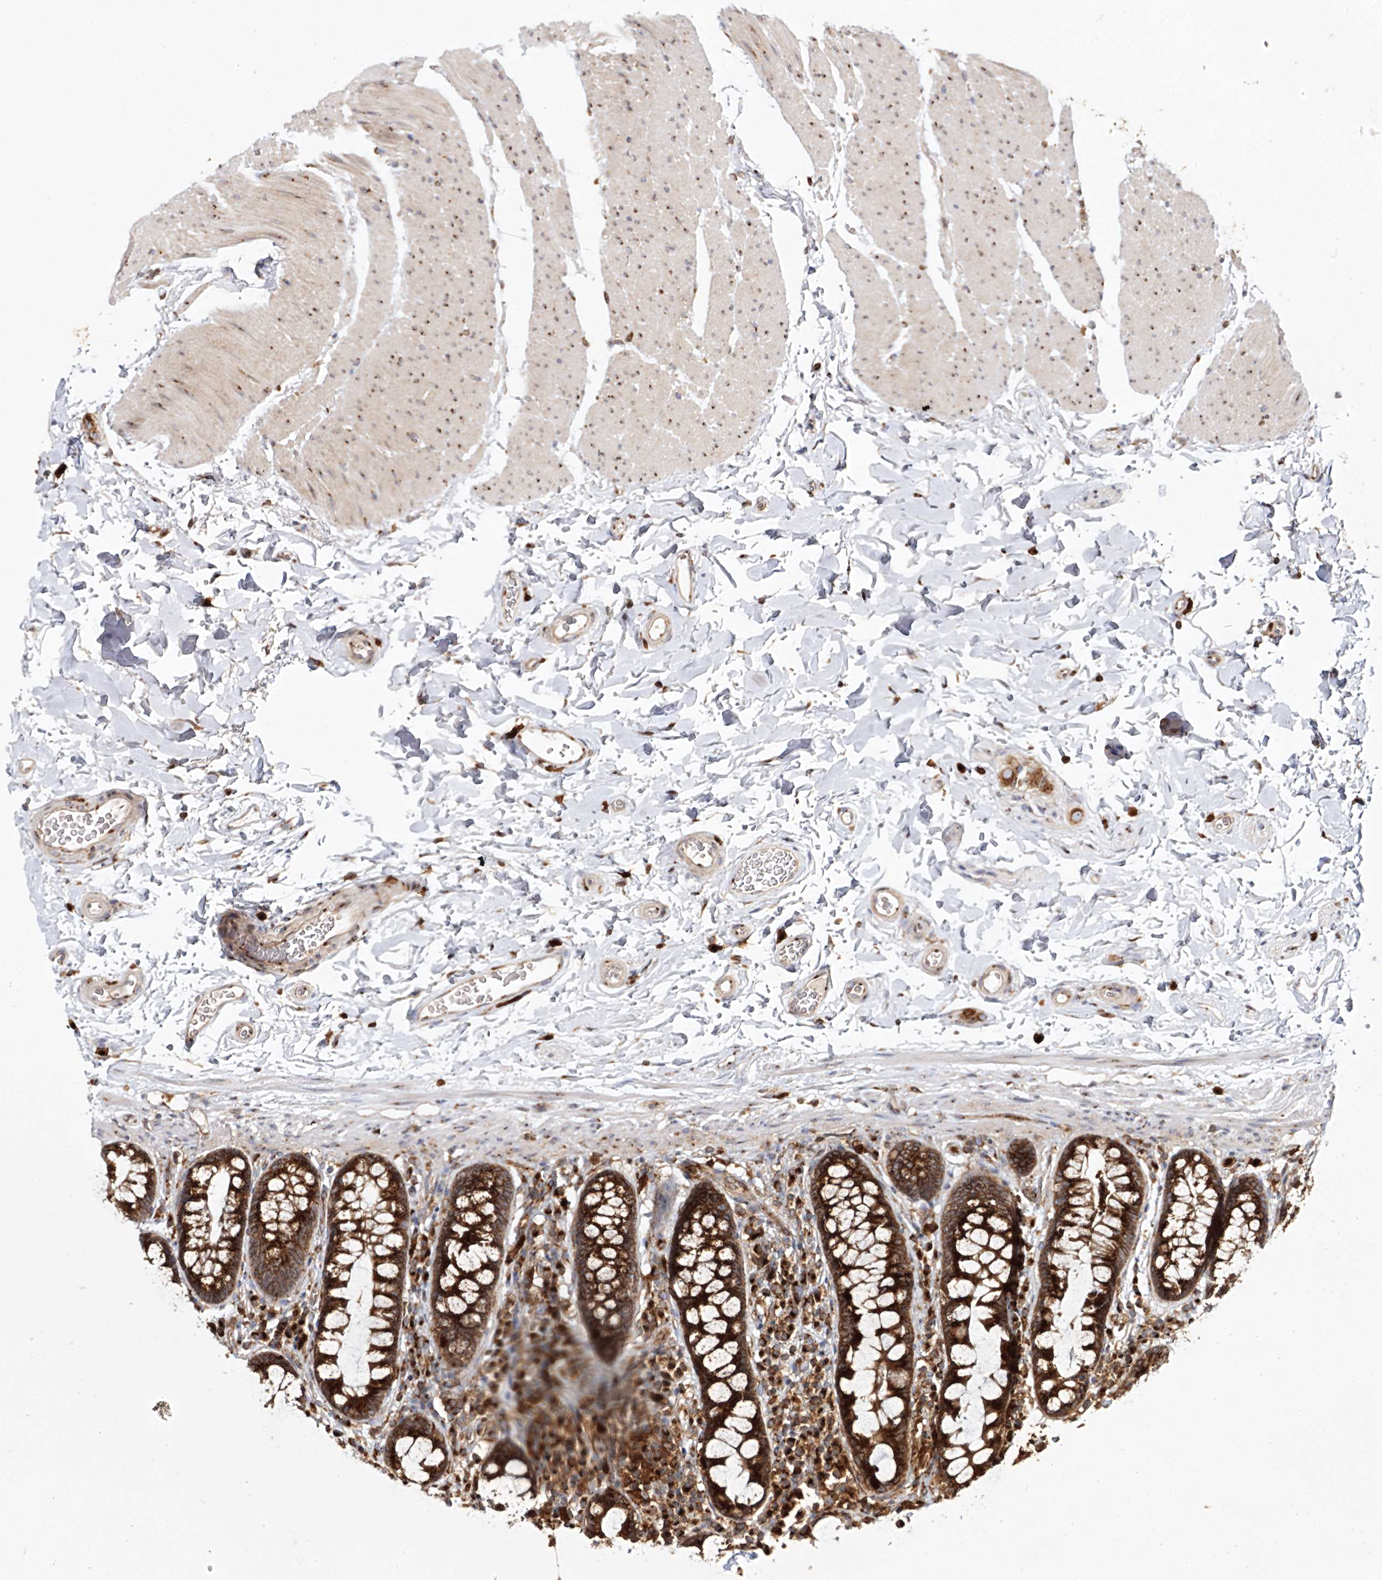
{"staining": {"intensity": "moderate", "quantity": ">75%", "location": "cytoplasmic/membranous"}, "tissue": "colon", "cell_type": "Endothelial cells", "image_type": "normal", "snomed": [{"axis": "morphology", "description": "Normal tissue, NOS"}, {"axis": "topography", "description": "Colon"}], "caption": "Protein analysis of normal colon exhibits moderate cytoplasmic/membranous positivity in approximately >75% of endothelial cells. (IHC, brightfield microscopy, high magnification).", "gene": "ARCN1", "patient": {"sex": "female", "age": 80}}